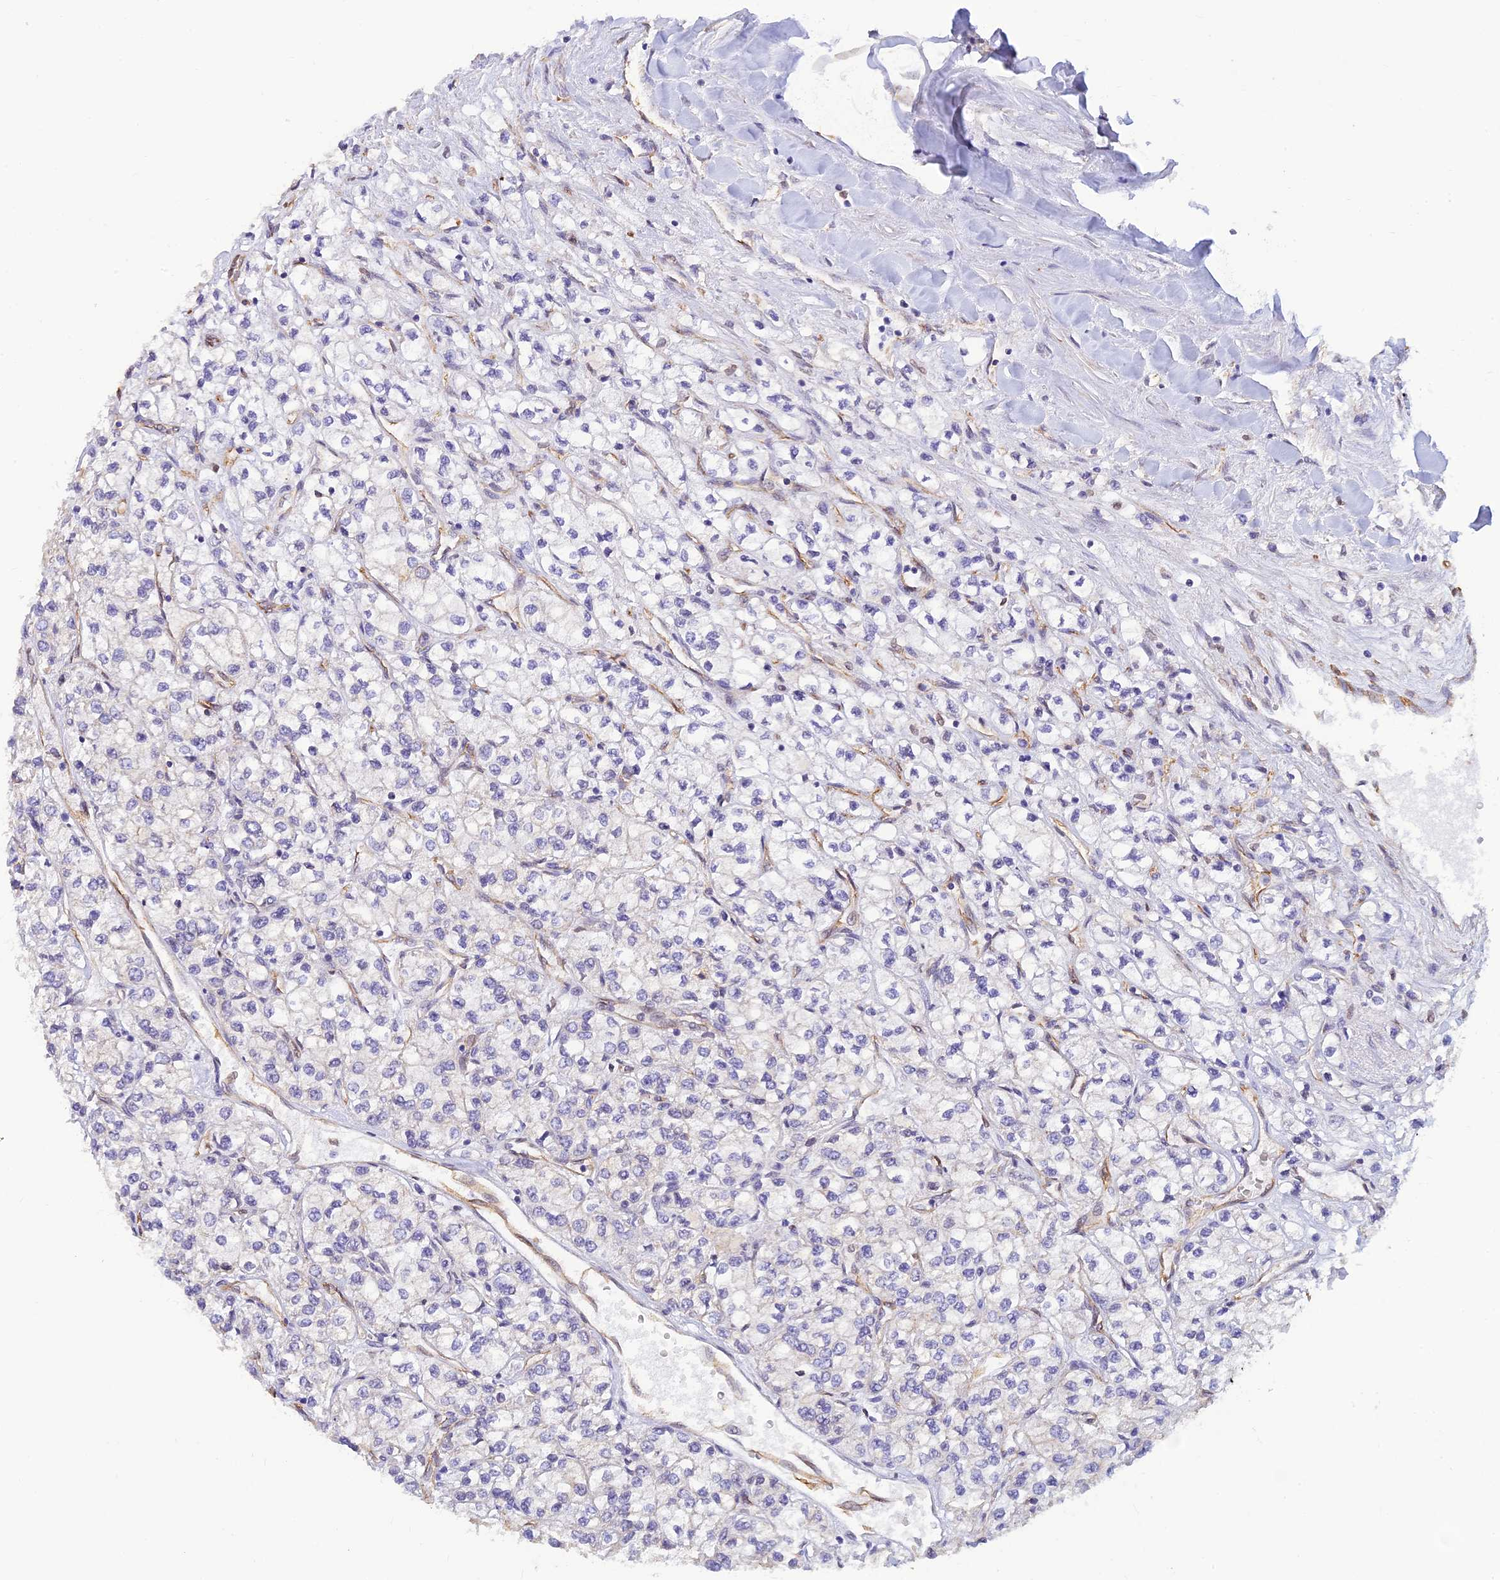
{"staining": {"intensity": "negative", "quantity": "none", "location": "none"}, "tissue": "renal cancer", "cell_type": "Tumor cells", "image_type": "cancer", "snomed": [{"axis": "morphology", "description": "Adenocarcinoma, NOS"}, {"axis": "topography", "description": "Kidney"}], "caption": "High magnification brightfield microscopy of adenocarcinoma (renal) stained with DAB (3,3'-diaminobenzidine) (brown) and counterstained with hematoxylin (blue): tumor cells show no significant staining. The staining was performed using DAB (3,3'-diaminobenzidine) to visualize the protein expression in brown, while the nuclei were stained in blue with hematoxylin (Magnification: 20x).", "gene": "ALDH1L2", "patient": {"sex": "male", "age": 80}}